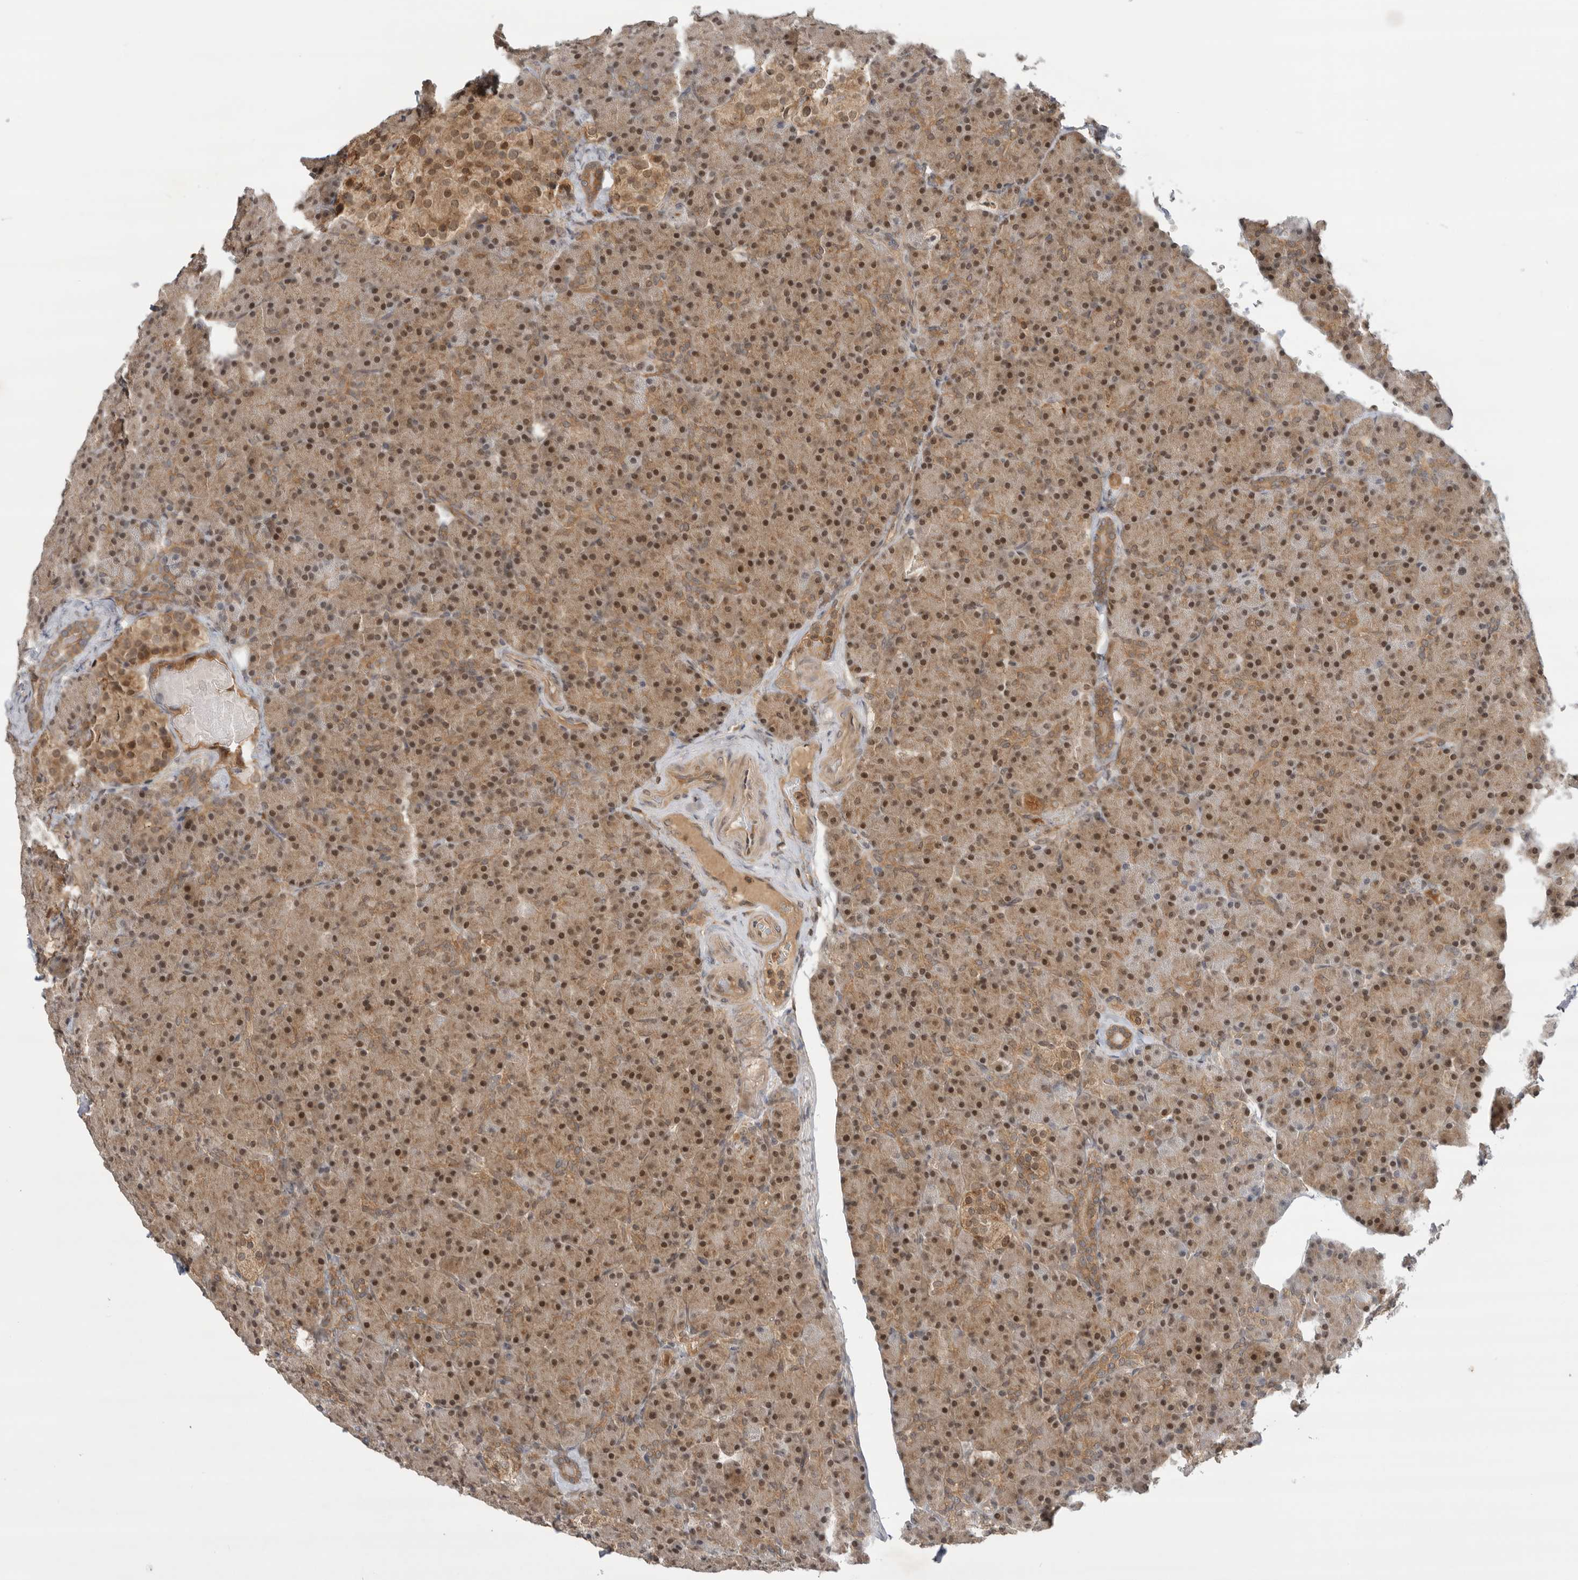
{"staining": {"intensity": "moderate", "quantity": ">75%", "location": "cytoplasmic/membranous,nuclear"}, "tissue": "pancreas", "cell_type": "Exocrine glandular cells", "image_type": "normal", "snomed": [{"axis": "morphology", "description": "Normal tissue, NOS"}, {"axis": "topography", "description": "Pancreas"}], "caption": "High-magnification brightfield microscopy of benign pancreas stained with DAB (3,3'-diaminobenzidine) (brown) and counterstained with hematoxylin (blue). exocrine glandular cells exhibit moderate cytoplasmic/membranous,nuclear positivity is identified in about>75% of cells. (DAB IHC with brightfield microscopy, high magnification).", "gene": "DCAF8", "patient": {"sex": "female", "age": 43}}